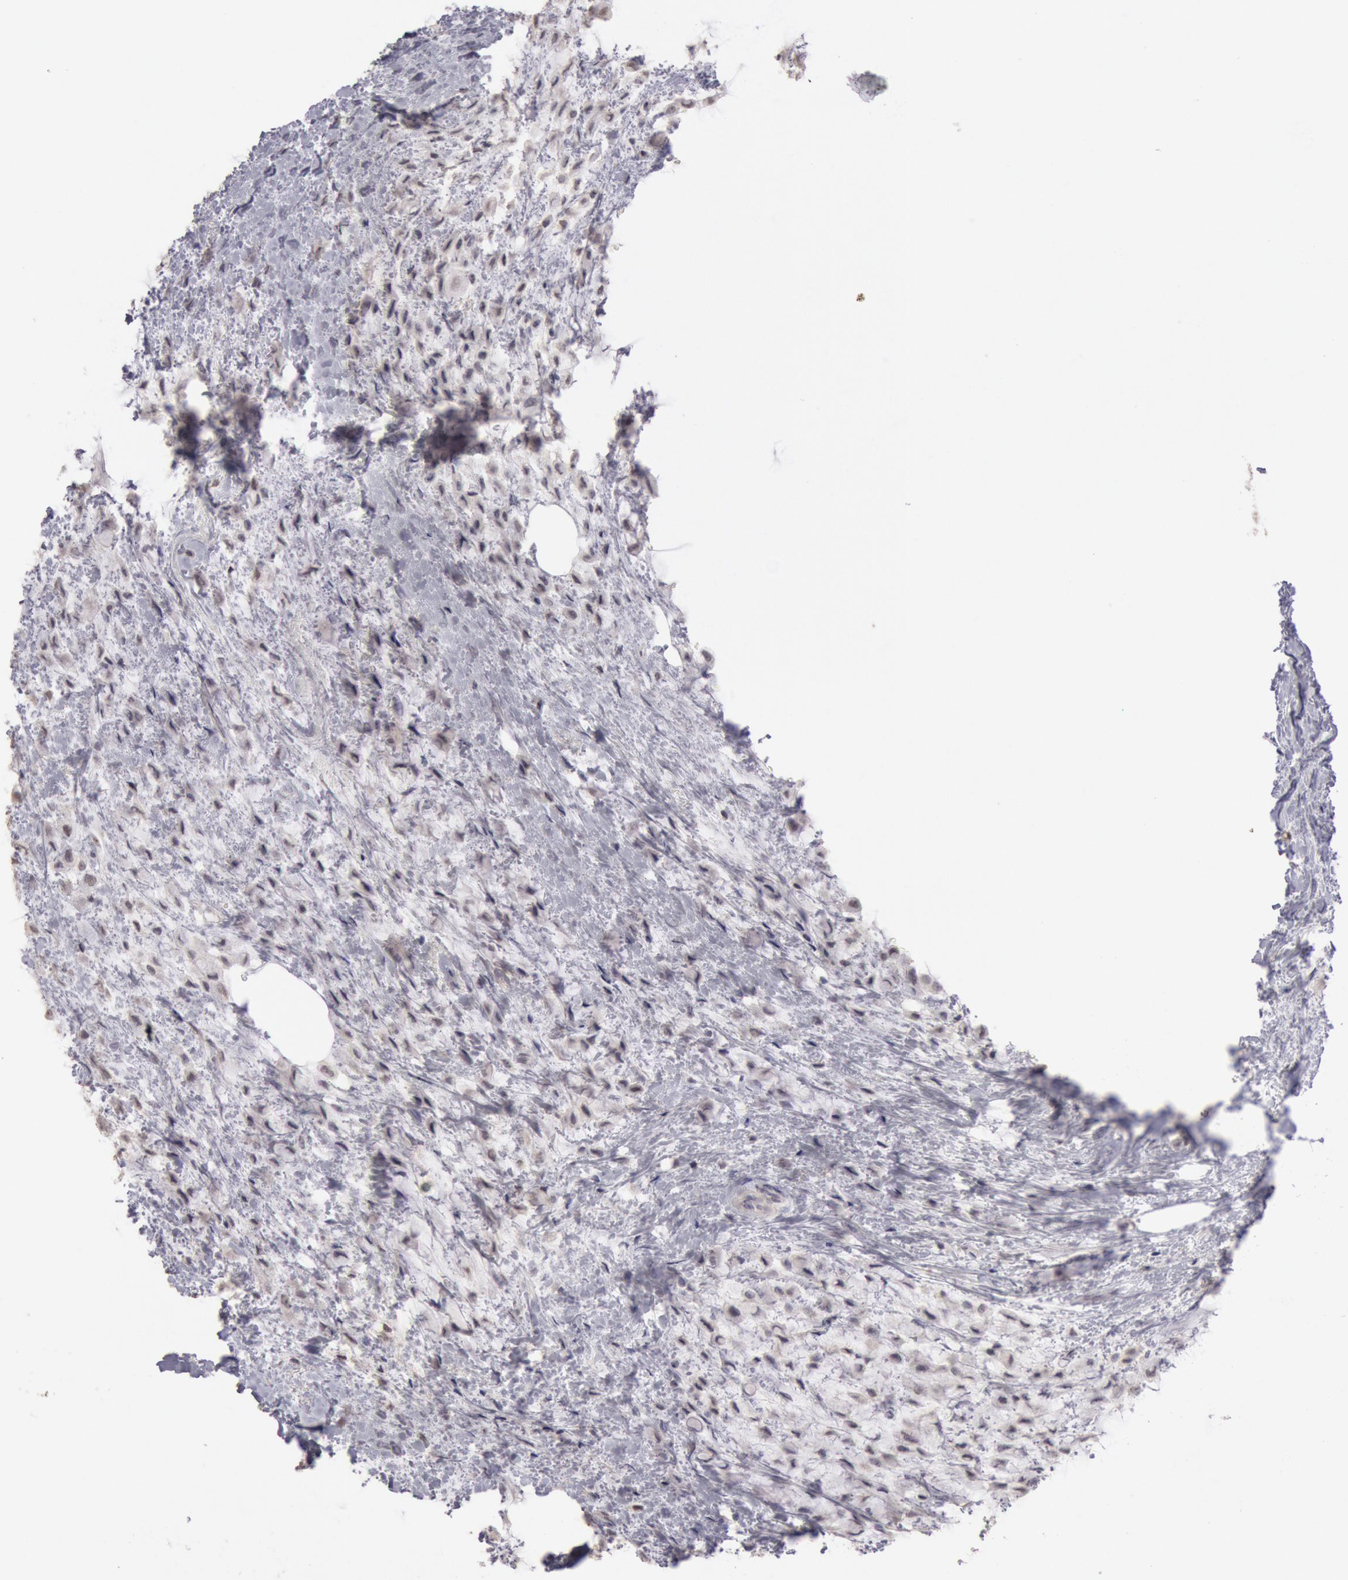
{"staining": {"intensity": "negative", "quantity": "none", "location": "none"}, "tissue": "breast cancer", "cell_type": "Tumor cells", "image_type": "cancer", "snomed": [{"axis": "morphology", "description": "Lobular carcinoma"}, {"axis": "topography", "description": "Breast"}], "caption": "This is an immunohistochemistry histopathology image of human breast lobular carcinoma. There is no expression in tumor cells.", "gene": "RIMBP3C", "patient": {"sex": "female", "age": 85}}